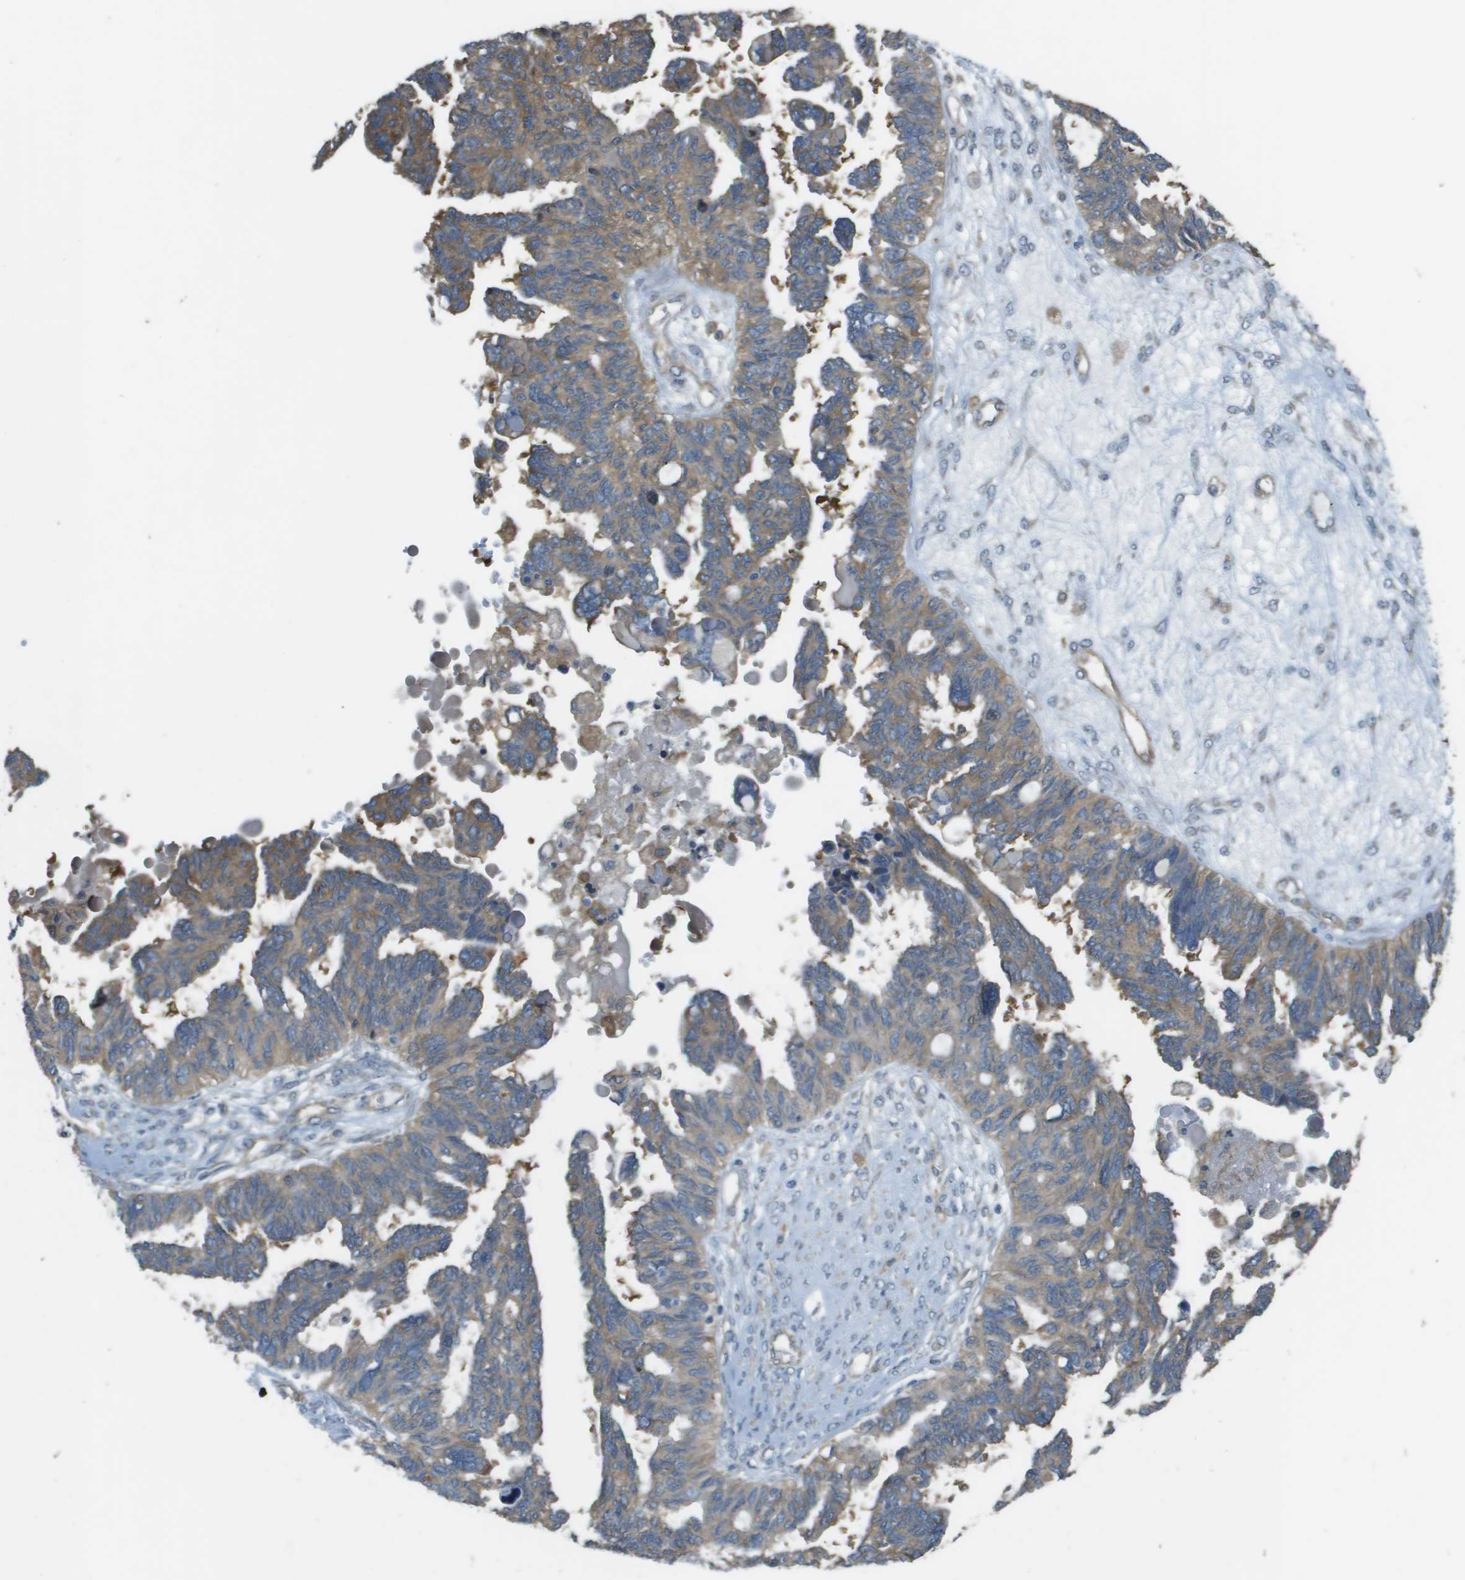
{"staining": {"intensity": "moderate", "quantity": ">75%", "location": "cytoplasmic/membranous"}, "tissue": "ovarian cancer", "cell_type": "Tumor cells", "image_type": "cancer", "snomed": [{"axis": "morphology", "description": "Cystadenocarcinoma, serous, NOS"}, {"axis": "topography", "description": "Ovary"}], "caption": "The photomicrograph exhibits immunohistochemical staining of ovarian cancer. There is moderate cytoplasmic/membranous expression is seen in about >75% of tumor cells.", "gene": "CORO1B", "patient": {"sex": "female", "age": 79}}